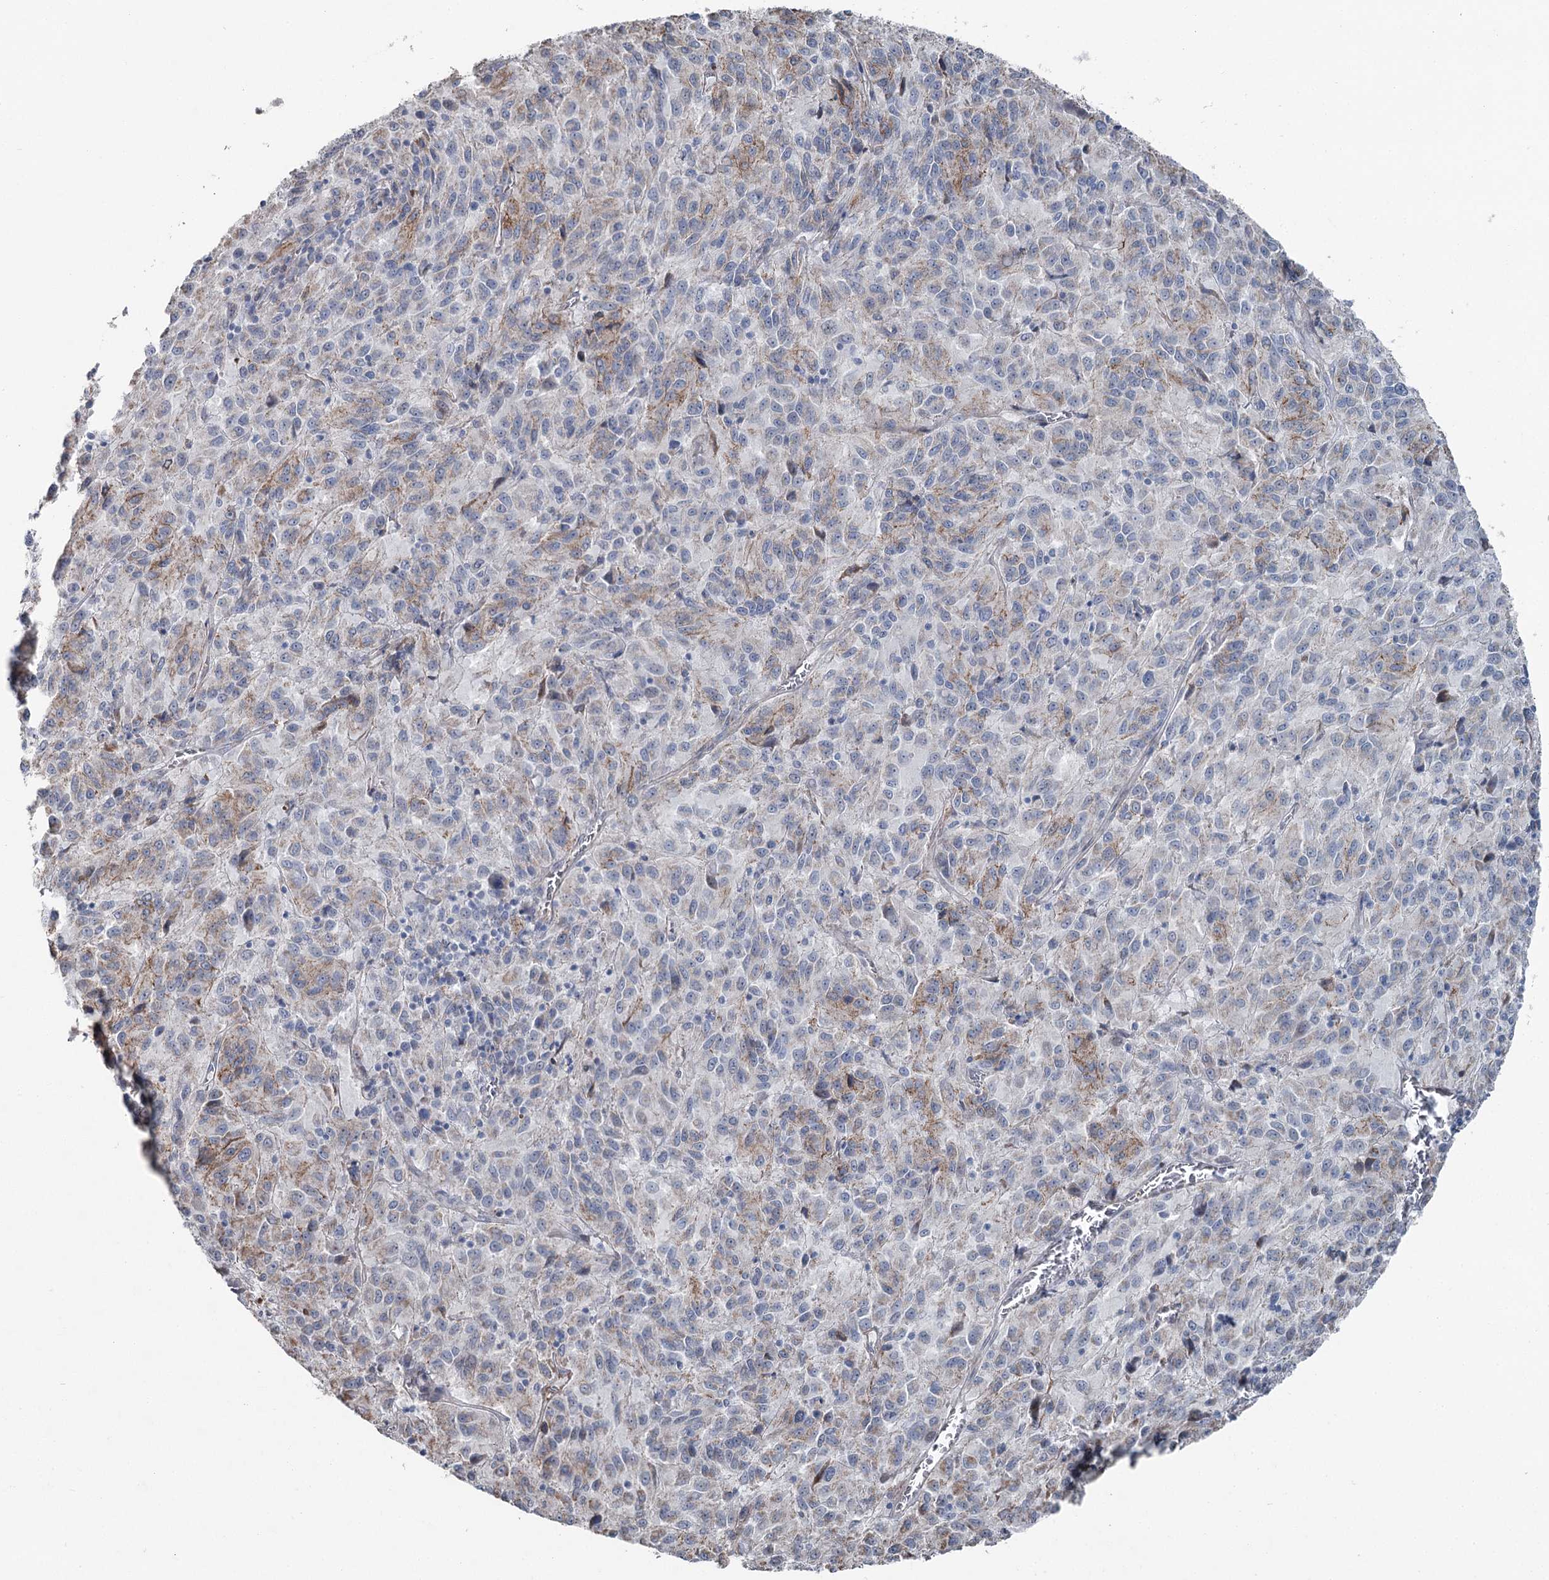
{"staining": {"intensity": "negative", "quantity": "none", "location": "none"}, "tissue": "melanoma", "cell_type": "Tumor cells", "image_type": "cancer", "snomed": [{"axis": "morphology", "description": "Malignant melanoma, Metastatic site"}, {"axis": "topography", "description": "Lung"}], "caption": "Protein analysis of melanoma demonstrates no significant staining in tumor cells. (Brightfield microscopy of DAB (3,3'-diaminobenzidine) immunohistochemistry (IHC) at high magnification).", "gene": "FAM120B", "patient": {"sex": "male", "age": 64}}